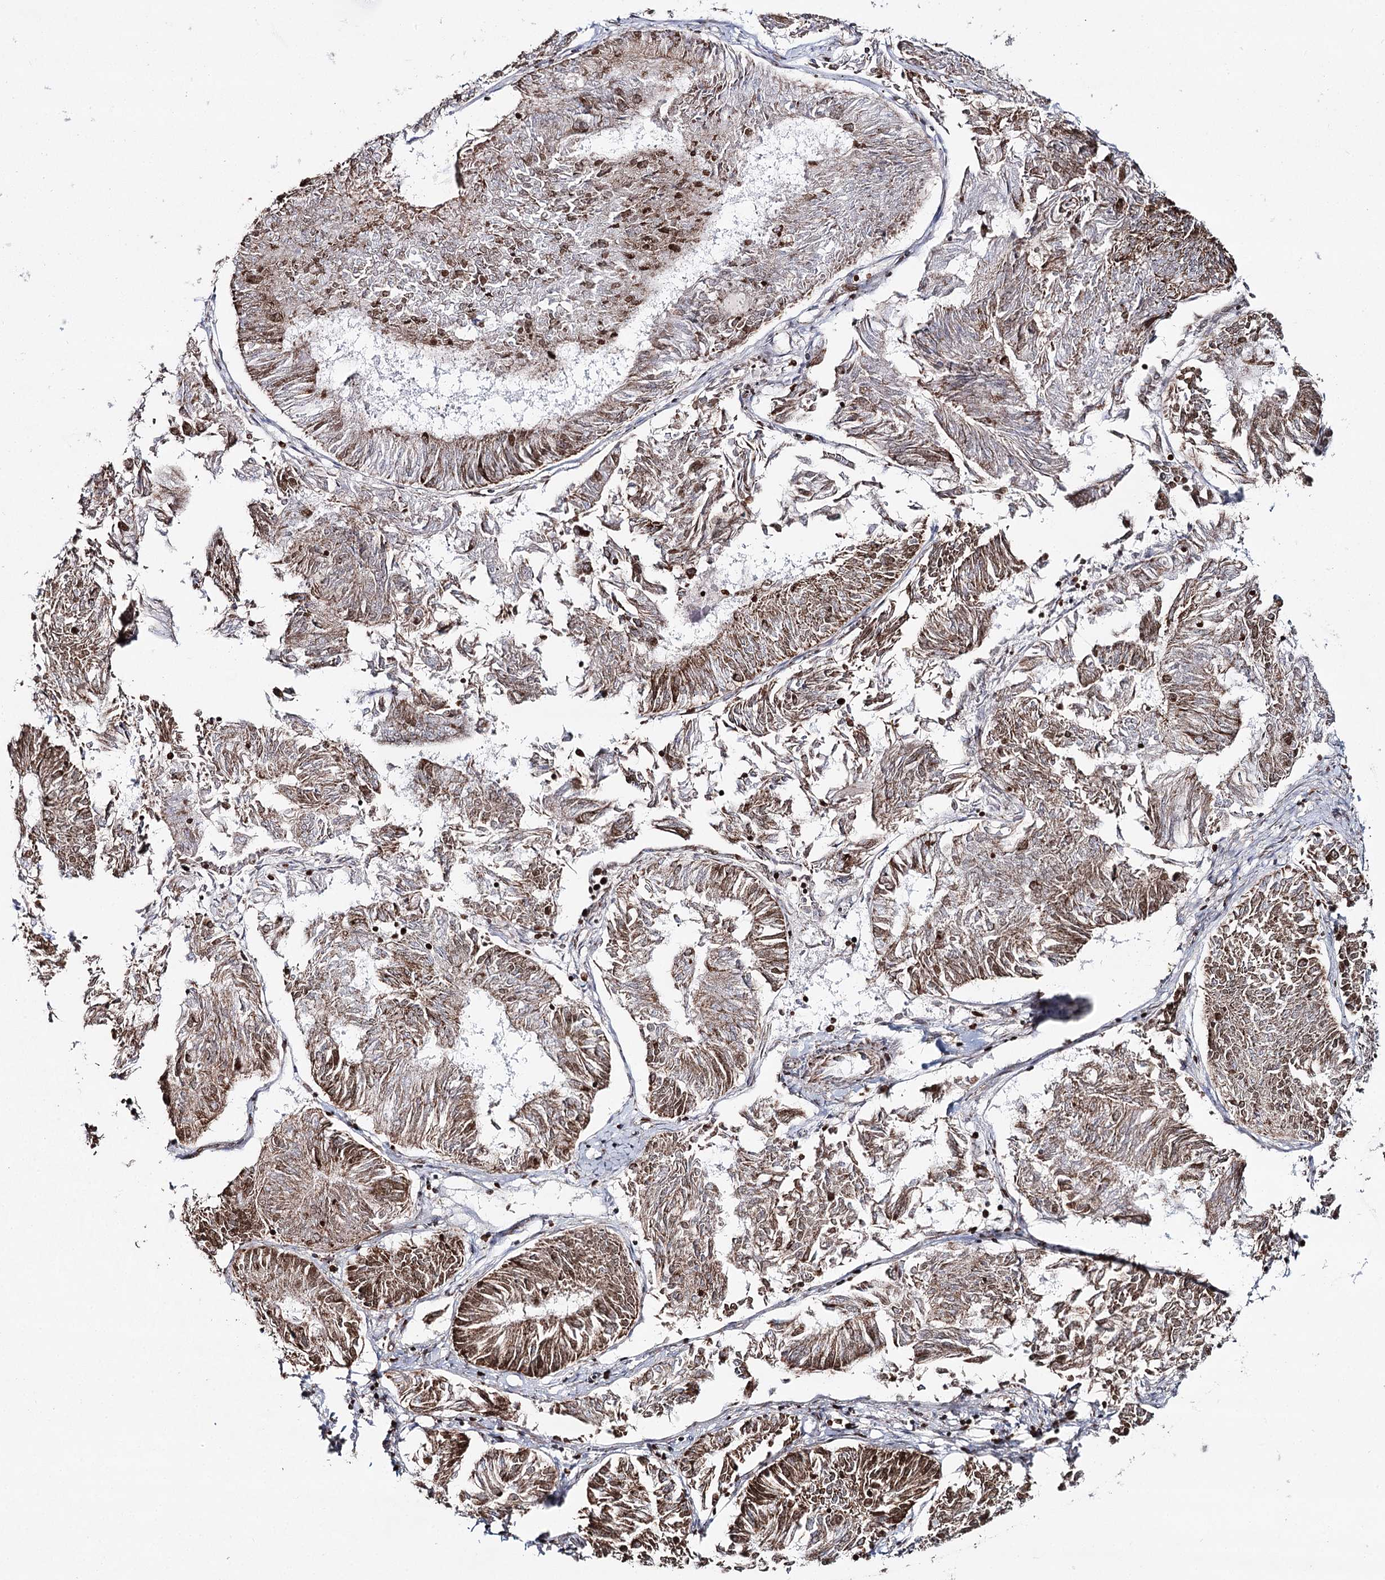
{"staining": {"intensity": "moderate", "quantity": ">75%", "location": "cytoplasmic/membranous,nuclear"}, "tissue": "endometrial cancer", "cell_type": "Tumor cells", "image_type": "cancer", "snomed": [{"axis": "morphology", "description": "Adenocarcinoma, NOS"}, {"axis": "topography", "description": "Endometrium"}], "caption": "There is medium levels of moderate cytoplasmic/membranous and nuclear staining in tumor cells of endometrial cancer, as demonstrated by immunohistochemical staining (brown color).", "gene": "PDHX", "patient": {"sex": "female", "age": 58}}